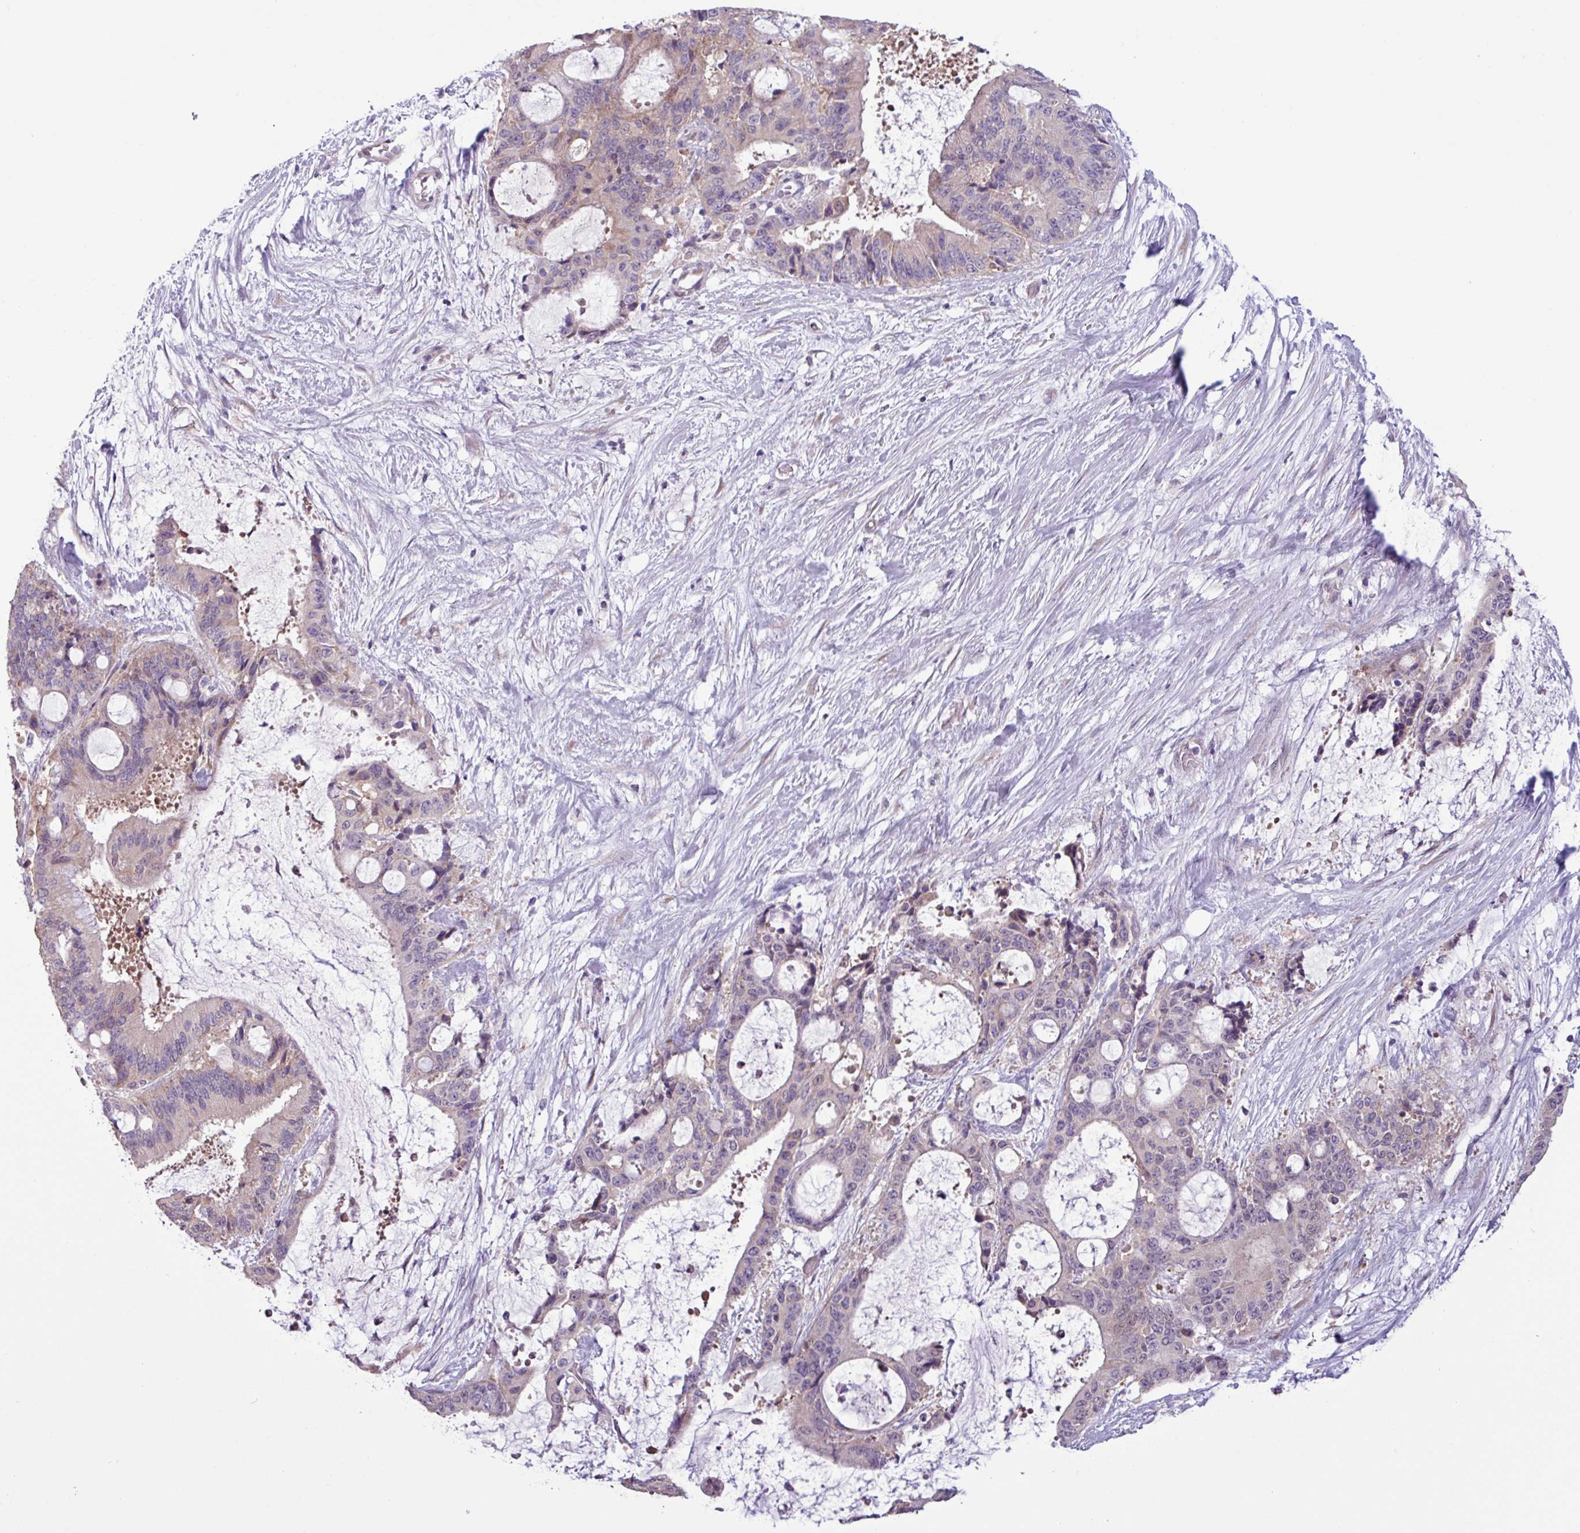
{"staining": {"intensity": "weak", "quantity": "<25%", "location": "cytoplasmic/membranous"}, "tissue": "liver cancer", "cell_type": "Tumor cells", "image_type": "cancer", "snomed": [{"axis": "morphology", "description": "Normal tissue, NOS"}, {"axis": "morphology", "description": "Cholangiocarcinoma"}, {"axis": "topography", "description": "Liver"}, {"axis": "topography", "description": "Peripheral nerve tissue"}], "caption": "Immunohistochemistry (IHC) histopathology image of liver cancer stained for a protein (brown), which shows no staining in tumor cells.", "gene": "C20orf27", "patient": {"sex": "female", "age": 73}}